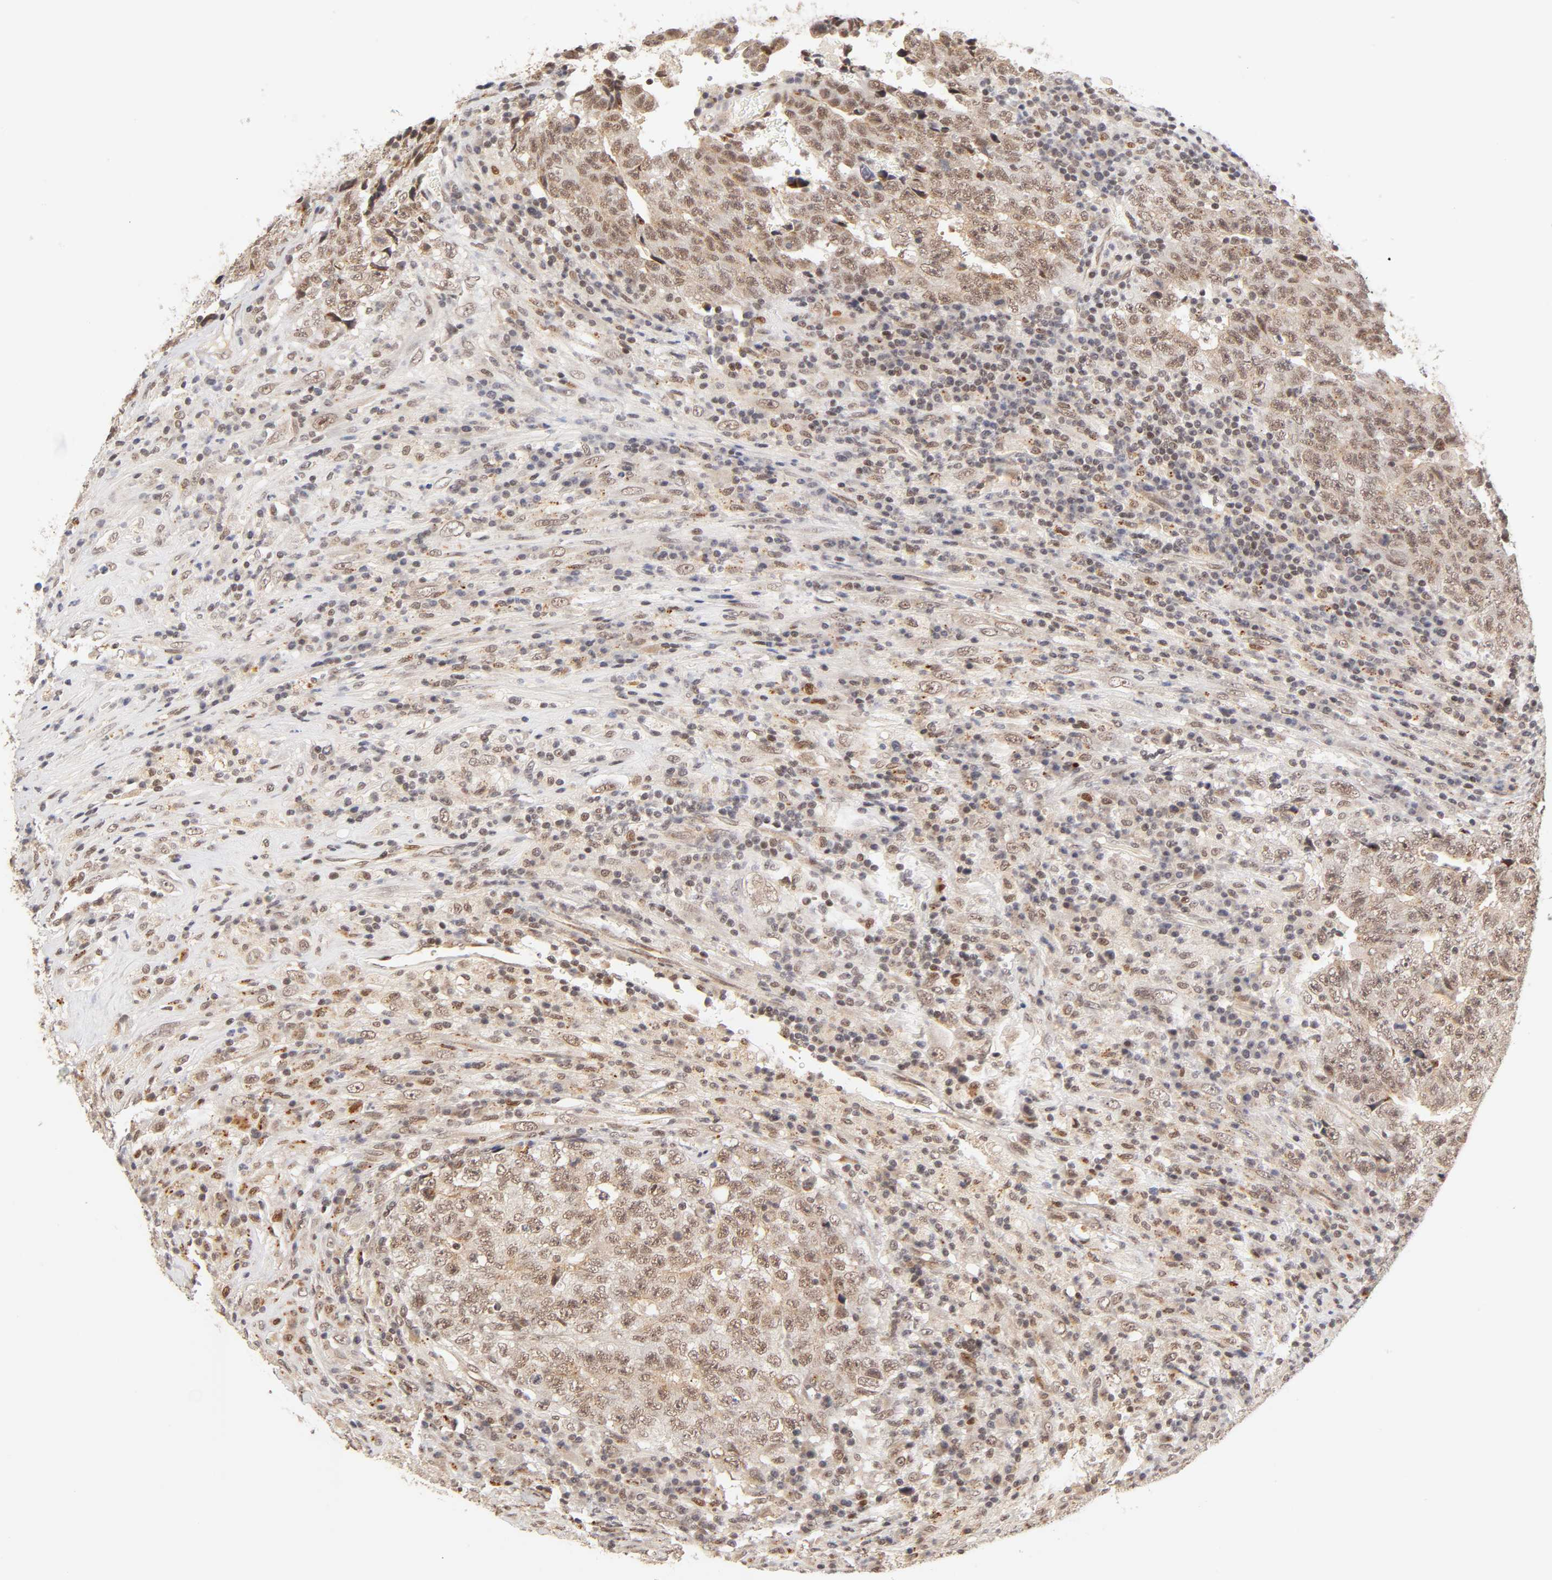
{"staining": {"intensity": "weak", "quantity": "25%-75%", "location": "cytoplasmic/membranous,nuclear"}, "tissue": "testis cancer", "cell_type": "Tumor cells", "image_type": "cancer", "snomed": [{"axis": "morphology", "description": "Necrosis, NOS"}, {"axis": "morphology", "description": "Carcinoma, Embryonal, NOS"}, {"axis": "topography", "description": "Testis"}], "caption": "Protein staining of testis embryonal carcinoma tissue exhibits weak cytoplasmic/membranous and nuclear expression in approximately 25%-75% of tumor cells.", "gene": "TAF10", "patient": {"sex": "male", "age": 19}}